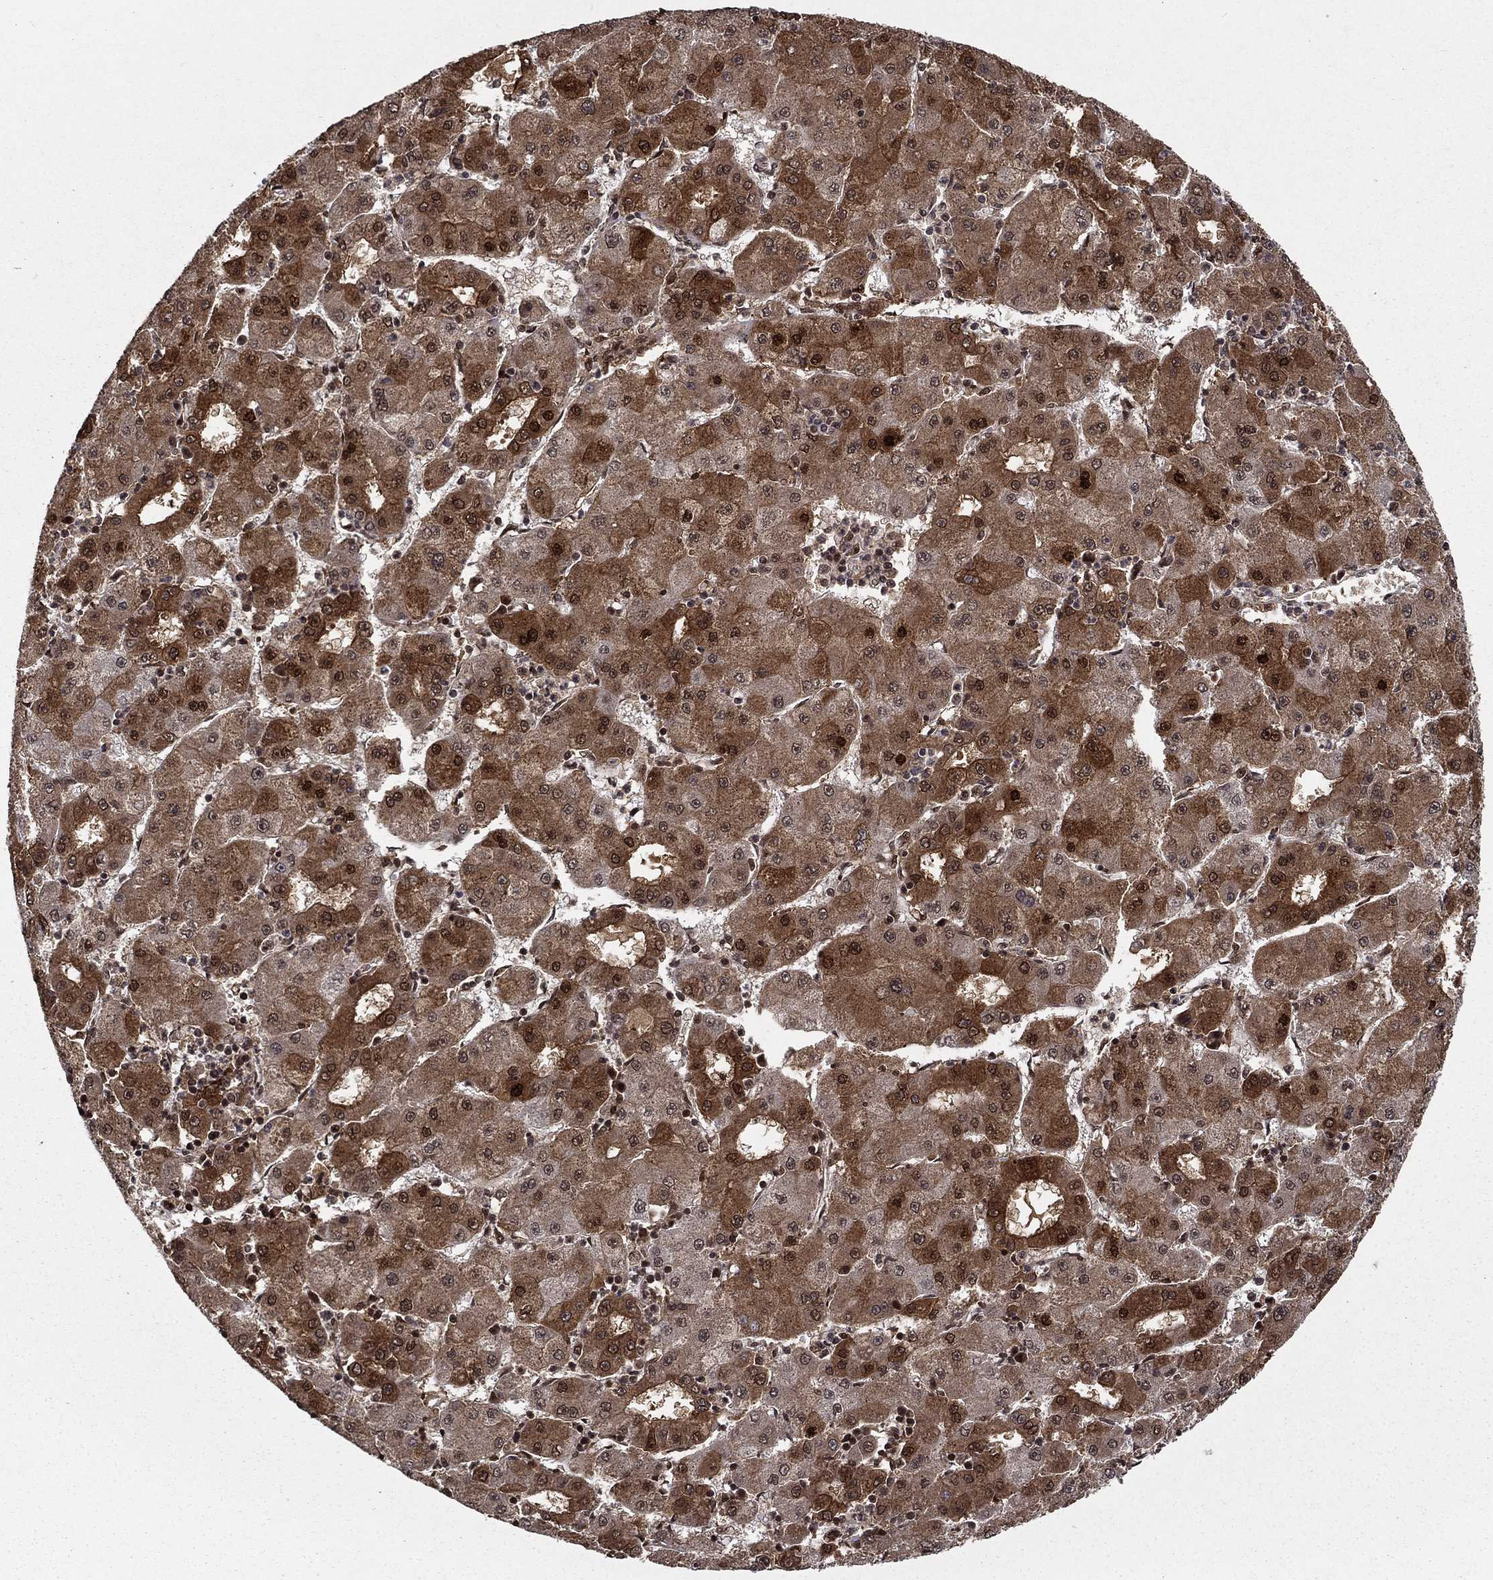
{"staining": {"intensity": "strong", "quantity": "<25%", "location": "cytoplasmic/membranous,nuclear"}, "tissue": "liver cancer", "cell_type": "Tumor cells", "image_type": "cancer", "snomed": [{"axis": "morphology", "description": "Carcinoma, Hepatocellular, NOS"}, {"axis": "topography", "description": "Liver"}], "caption": "Liver cancer stained for a protein (brown) exhibits strong cytoplasmic/membranous and nuclear positive expression in approximately <25% of tumor cells.", "gene": "CDCA7L", "patient": {"sex": "male", "age": 73}}